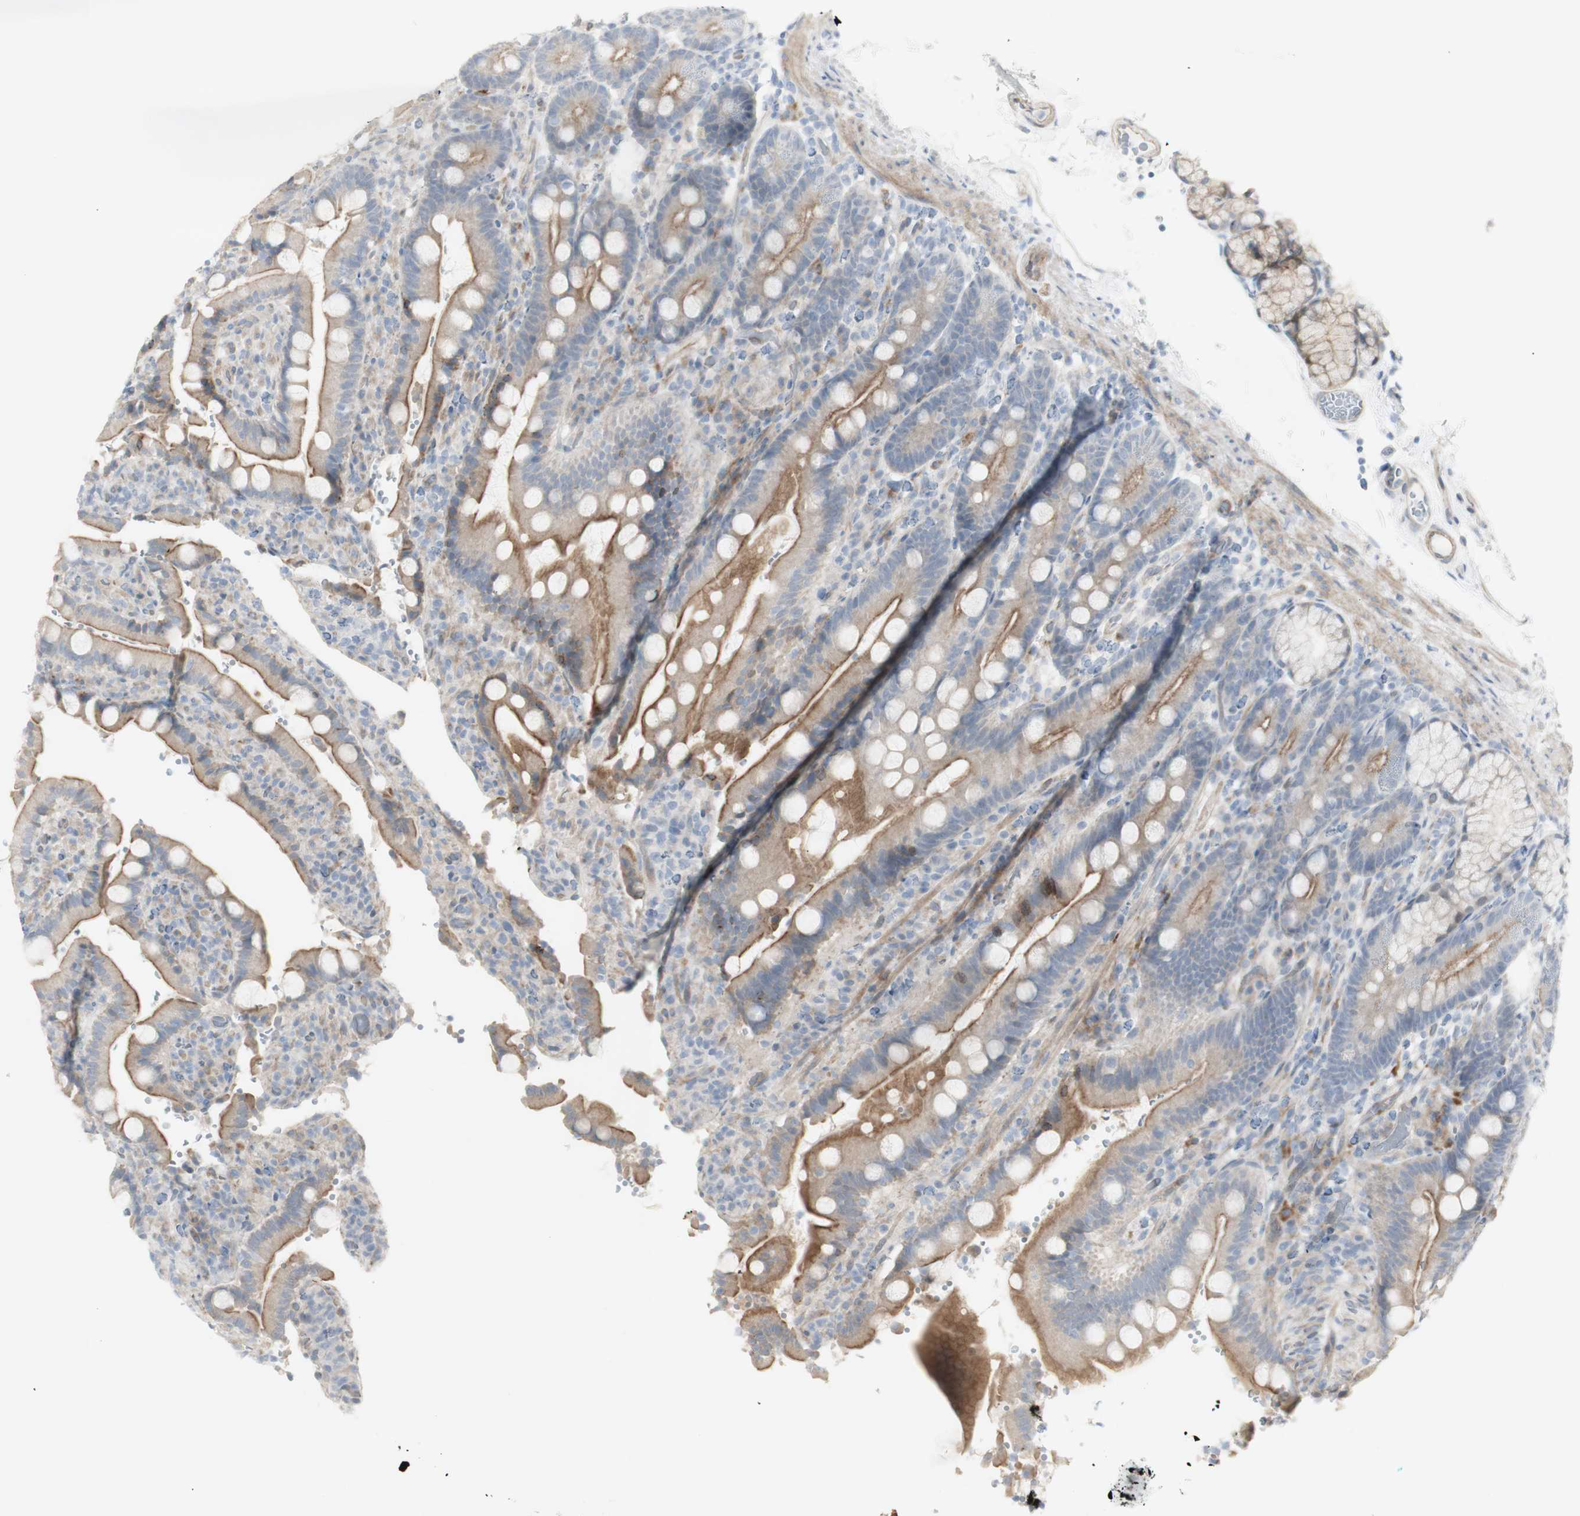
{"staining": {"intensity": "moderate", "quantity": ">75%", "location": "cytoplasmic/membranous"}, "tissue": "duodenum", "cell_type": "Glandular cells", "image_type": "normal", "snomed": [{"axis": "morphology", "description": "Normal tissue, NOS"}, {"axis": "topography", "description": "Small intestine, NOS"}], "caption": "A brown stain labels moderate cytoplasmic/membranous positivity of a protein in glandular cells of benign duodenum. (IHC, brightfield microscopy, high magnification).", "gene": "NDST4", "patient": {"sex": "female", "age": 71}}